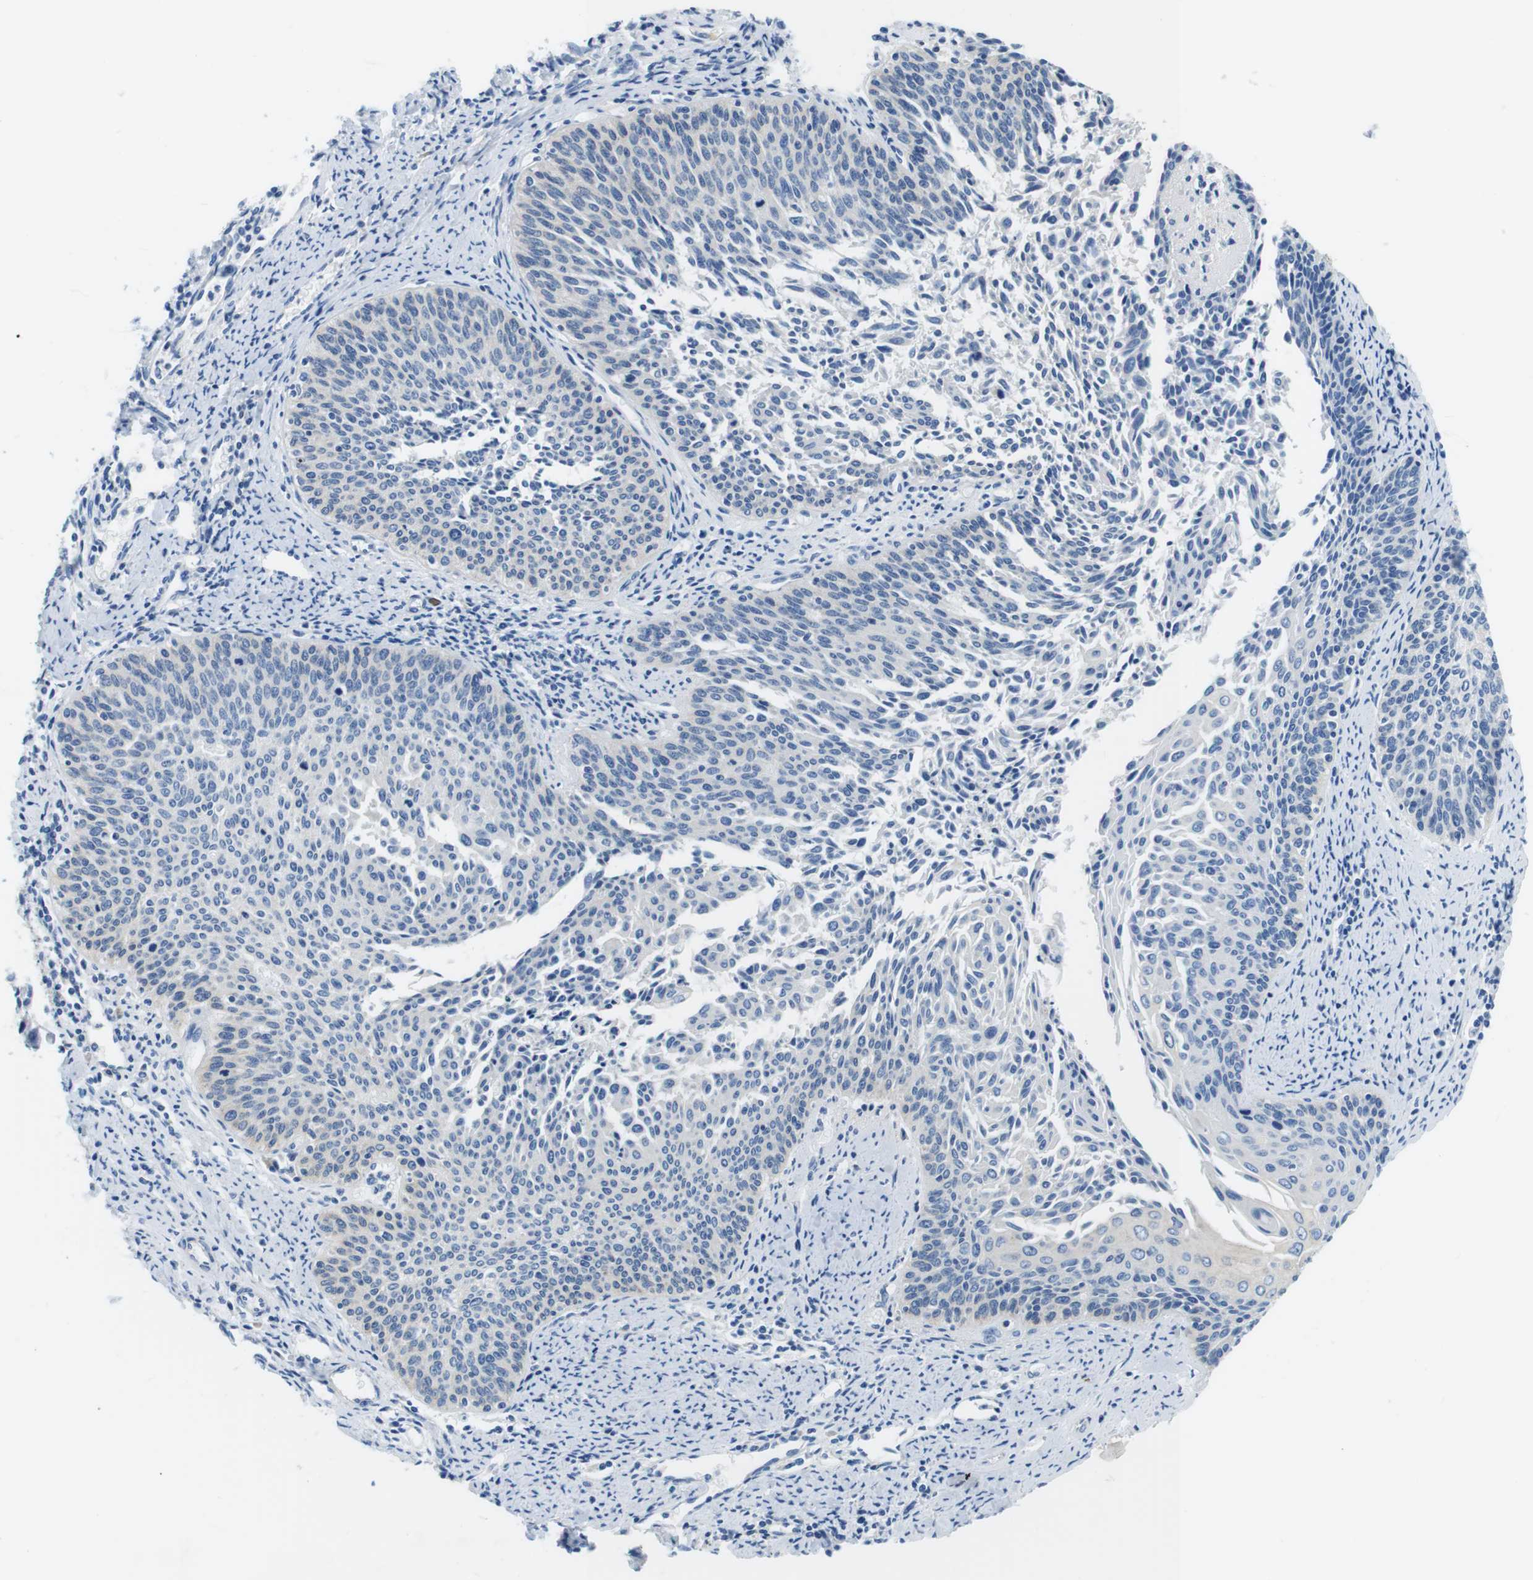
{"staining": {"intensity": "negative", "quantity": "none", "location": "none"}, "tissue": "cervical cancer", "cell_type": "Tumor cells", "image_type": "cancer", "snomed": [{"axis": "morphology", "description": "Squamous cell carcinoma, NOS"}, {"axis": "topography", "description": "Cervix"}], "caption": "Immunohistochemistry histopathology image of human cervical cancer (squamous cell carcinoma) stained for a protein (brown), which shows no staining in tumor cells. (DAB immunohistochemistry (IHC) visualized using brightfield microscopy, high magnification).", "gene": "DENND4C", "patient": {"sex": "female", "age": 55}}